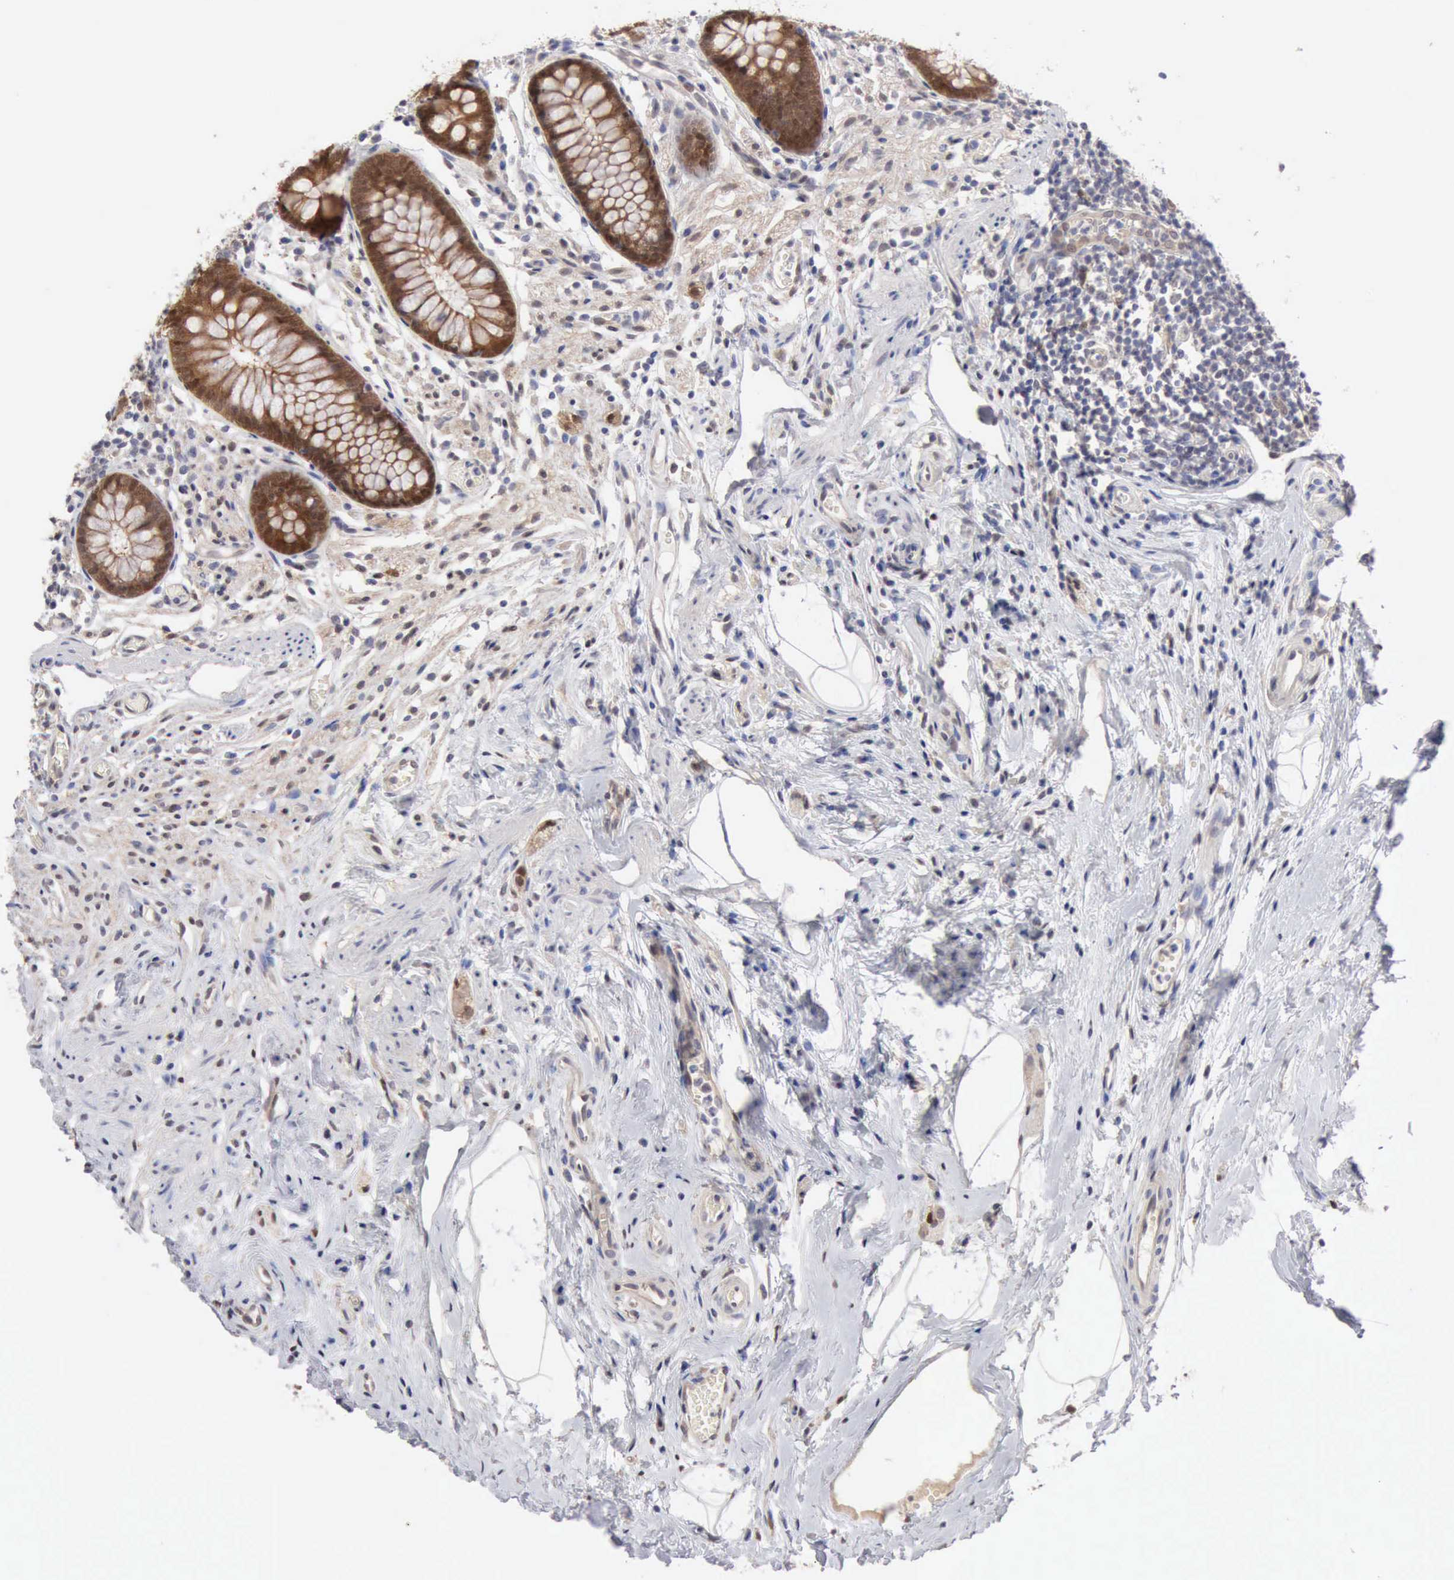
{"staining": {"intensity": "moderate", "quantity": ">75%", "location": "cytoplasmic/membranous,nuclear"}, "tissue": "appendix", "cell_type": "Glandular cells", "image_type": "normal", "snomed": [{"axis": "morphology", "description": "Normal tissue, NOS"}, {"axis": "topography", "description": "Appendix"}], "caption": "Immunohistochemical staining of normal human appendix exhibits moderate cytoplasmic/membranous,nuclear protein positivity in approximately >75% of glandular cells. The staining is performed using DAB (3,3'-diaminobenzidine) brown chromogen to label protein expression. The nuclei are counter-stained blue using hematoxylin.", "gene": "PTGR2", "patient": {"sex": "male", "age": 38}}